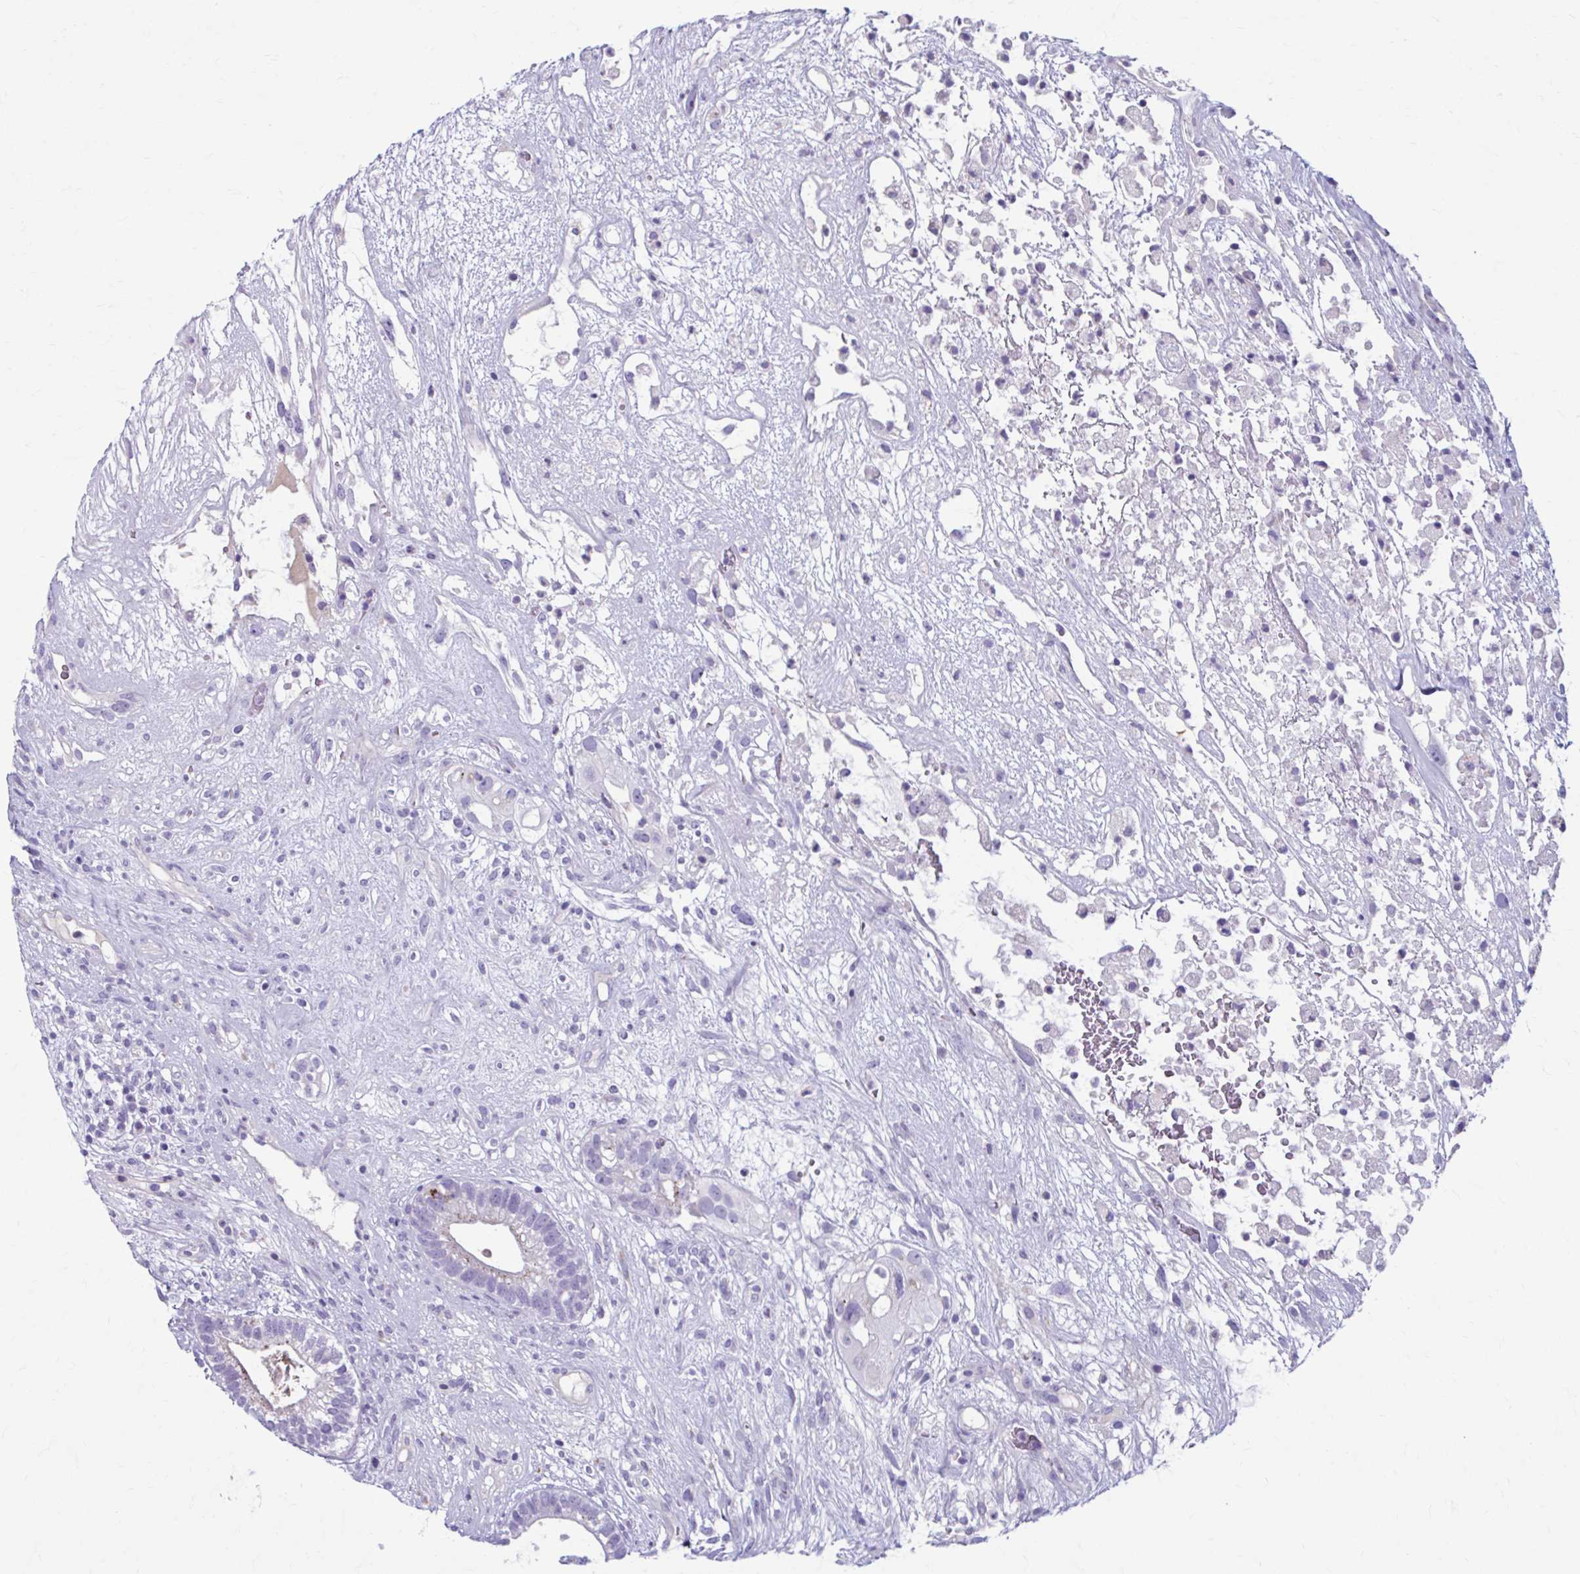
{"staining": {"intensity": "negative", "quantity": "none", "location": "none"}, "tissue": "testis cancer", "cell_type": "Tumor cells", "image_type": "cancer", "snomed": [{"axis": "morphology", "description": "Seminoma, NOS"}, {"axis": "morphology", "description": "Carcinoma, Embryonal, NOS"}, {"axis": "topography", "description": "Testis"}], "caption": "Human seminoma (testis) stained for a protein using immunohistochemistry exhibits no staining in tumor cells.", "gene": "C12orf71", "patient": {"sex": "male", "age": 41}}